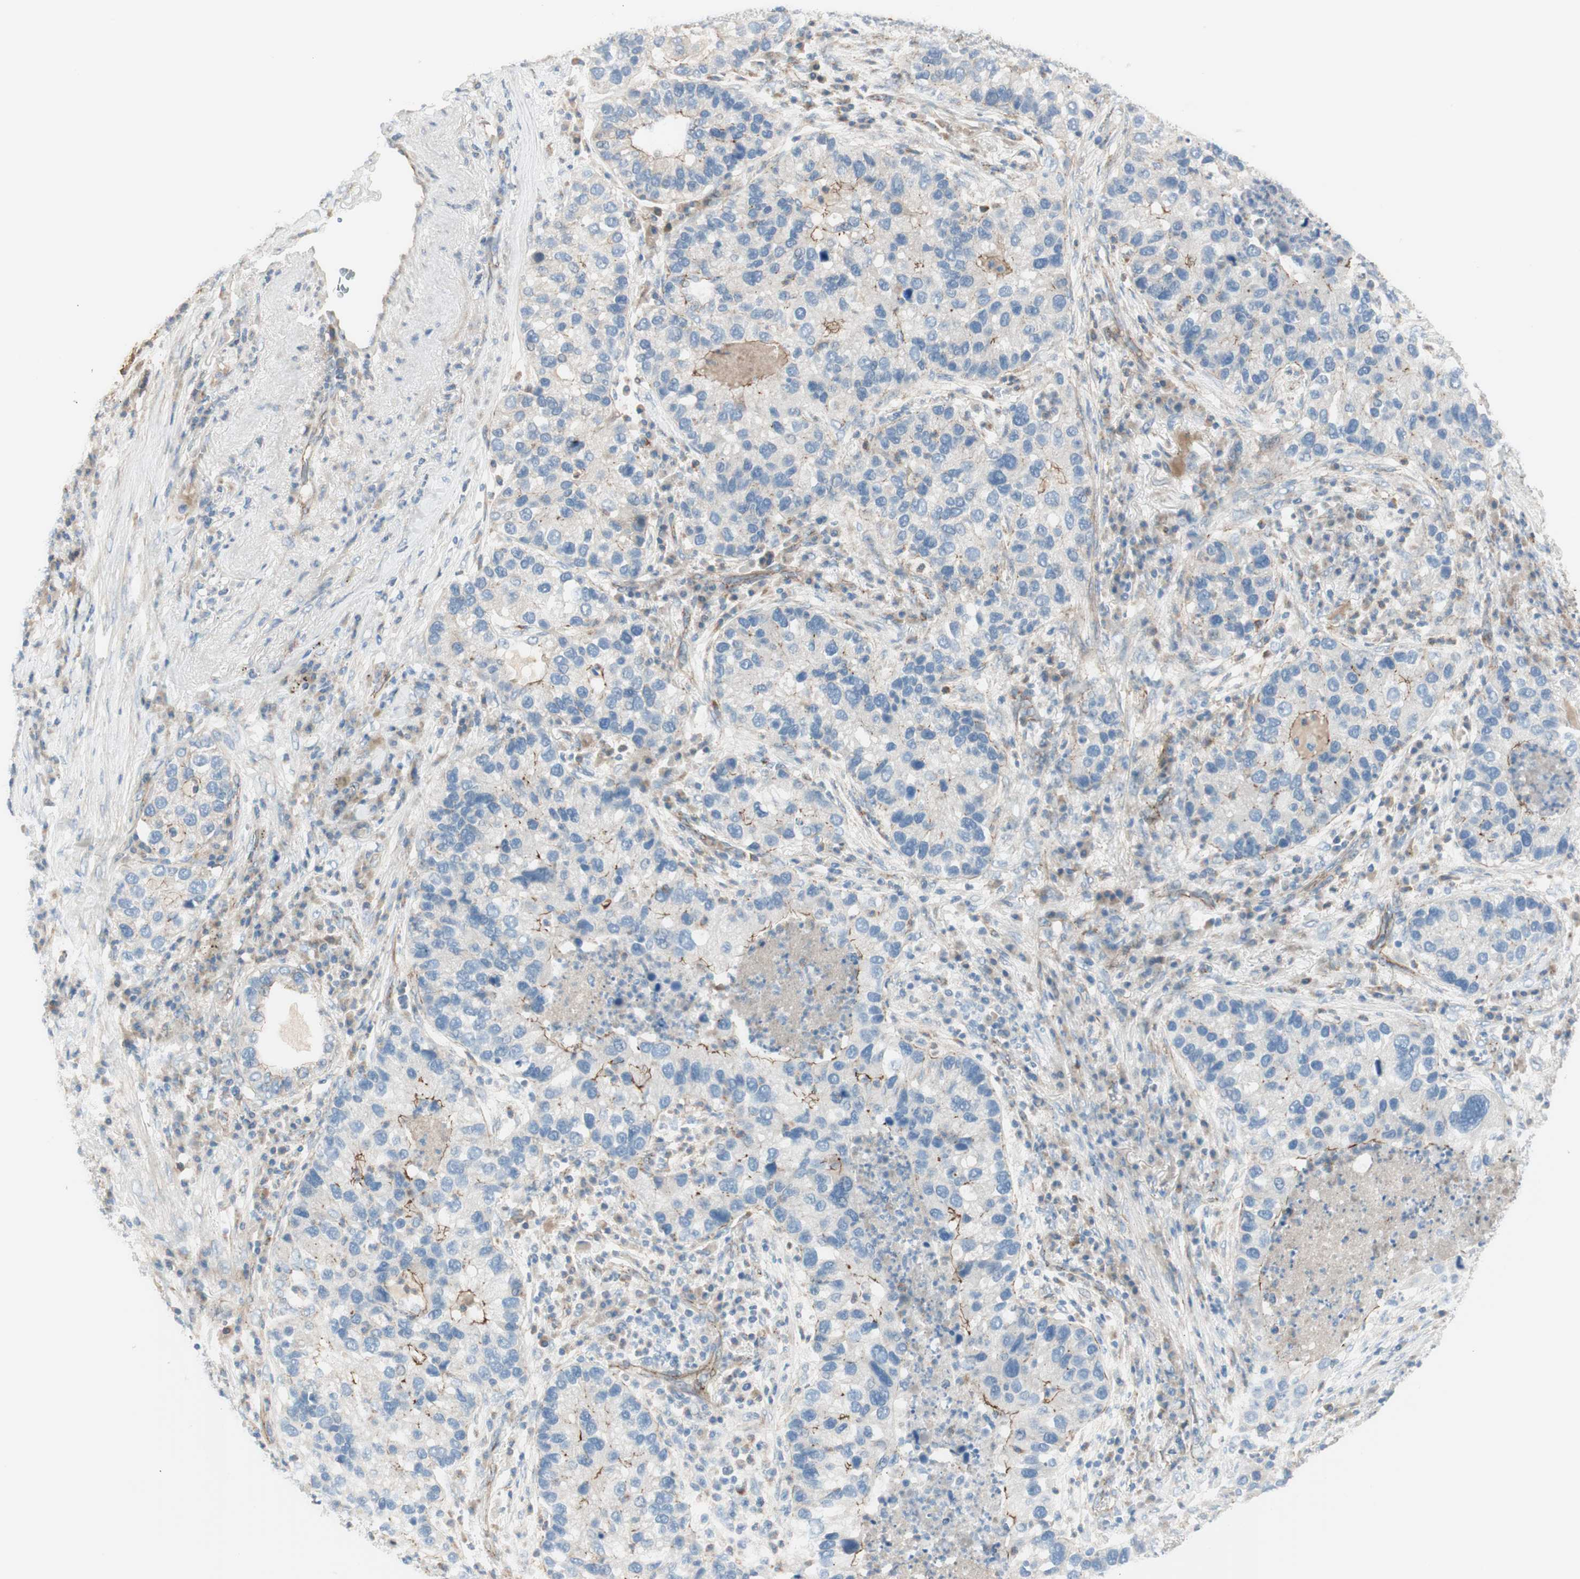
{"staining": {"intensity": "negative", "quantity": "none", "location": "none"}, "tissue": "lung cancer", "cell_type": "Tumor cells", "image_type": "cancer", "snomed": [{"axis": "morphology", "description": "Normal tissue, NOS"}, {"axis": "morphology", "description": "Adenocarcinoma, NOS"}, {"axis": "topography", "description": "Bronchus"}, {"axis": "topography", "description": "Lung"}], "caption": "This histopathology image is of adenocarcinoma (lung) stained with immunohistochemistry (IHC) to label a protein in brown with the nuclei are counter-stained blue. There is no staining in tumor cells.", "gene": "TJP1", "patient": {"sex": "male", "age": 54}}